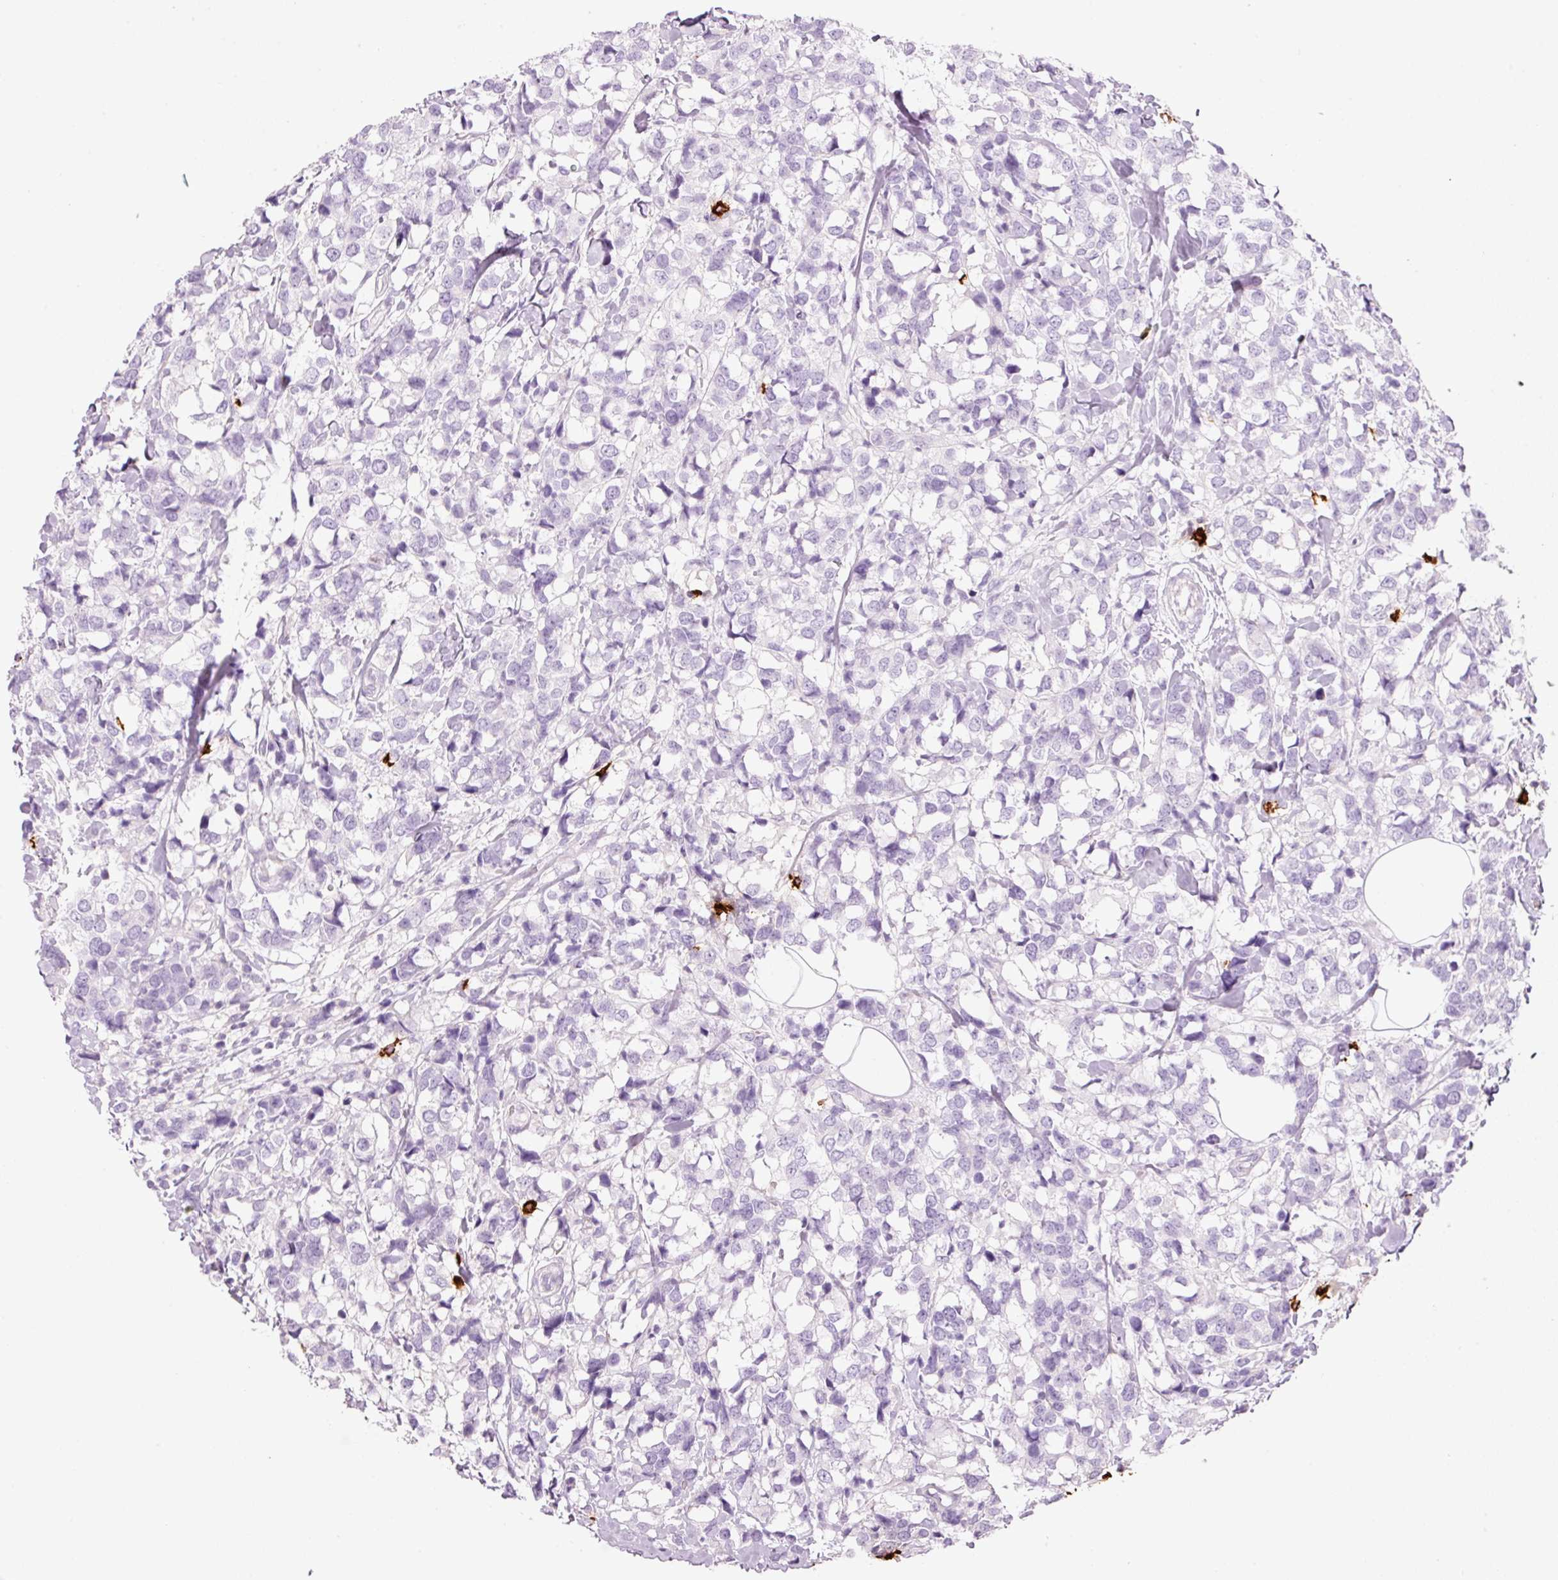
{"staining": {"intensity": "negative", "quantity": "none", "location": "none"}, "tissue": "breast cancer", "cell_type": "Tumor cells", "image_type": "cancer", "snomed": [{"axis": "morphology", "description": "Lobular carcinoma"}, {"axis": "topography", "description": "Breast"}], "caption": "High power microscopy image of an IHC image of breast cancer (lobular carcinoma), revealing no significant expression in tumor cells.", "gene": "CMA1", "patient": {"sex": "female", "age": 59}}